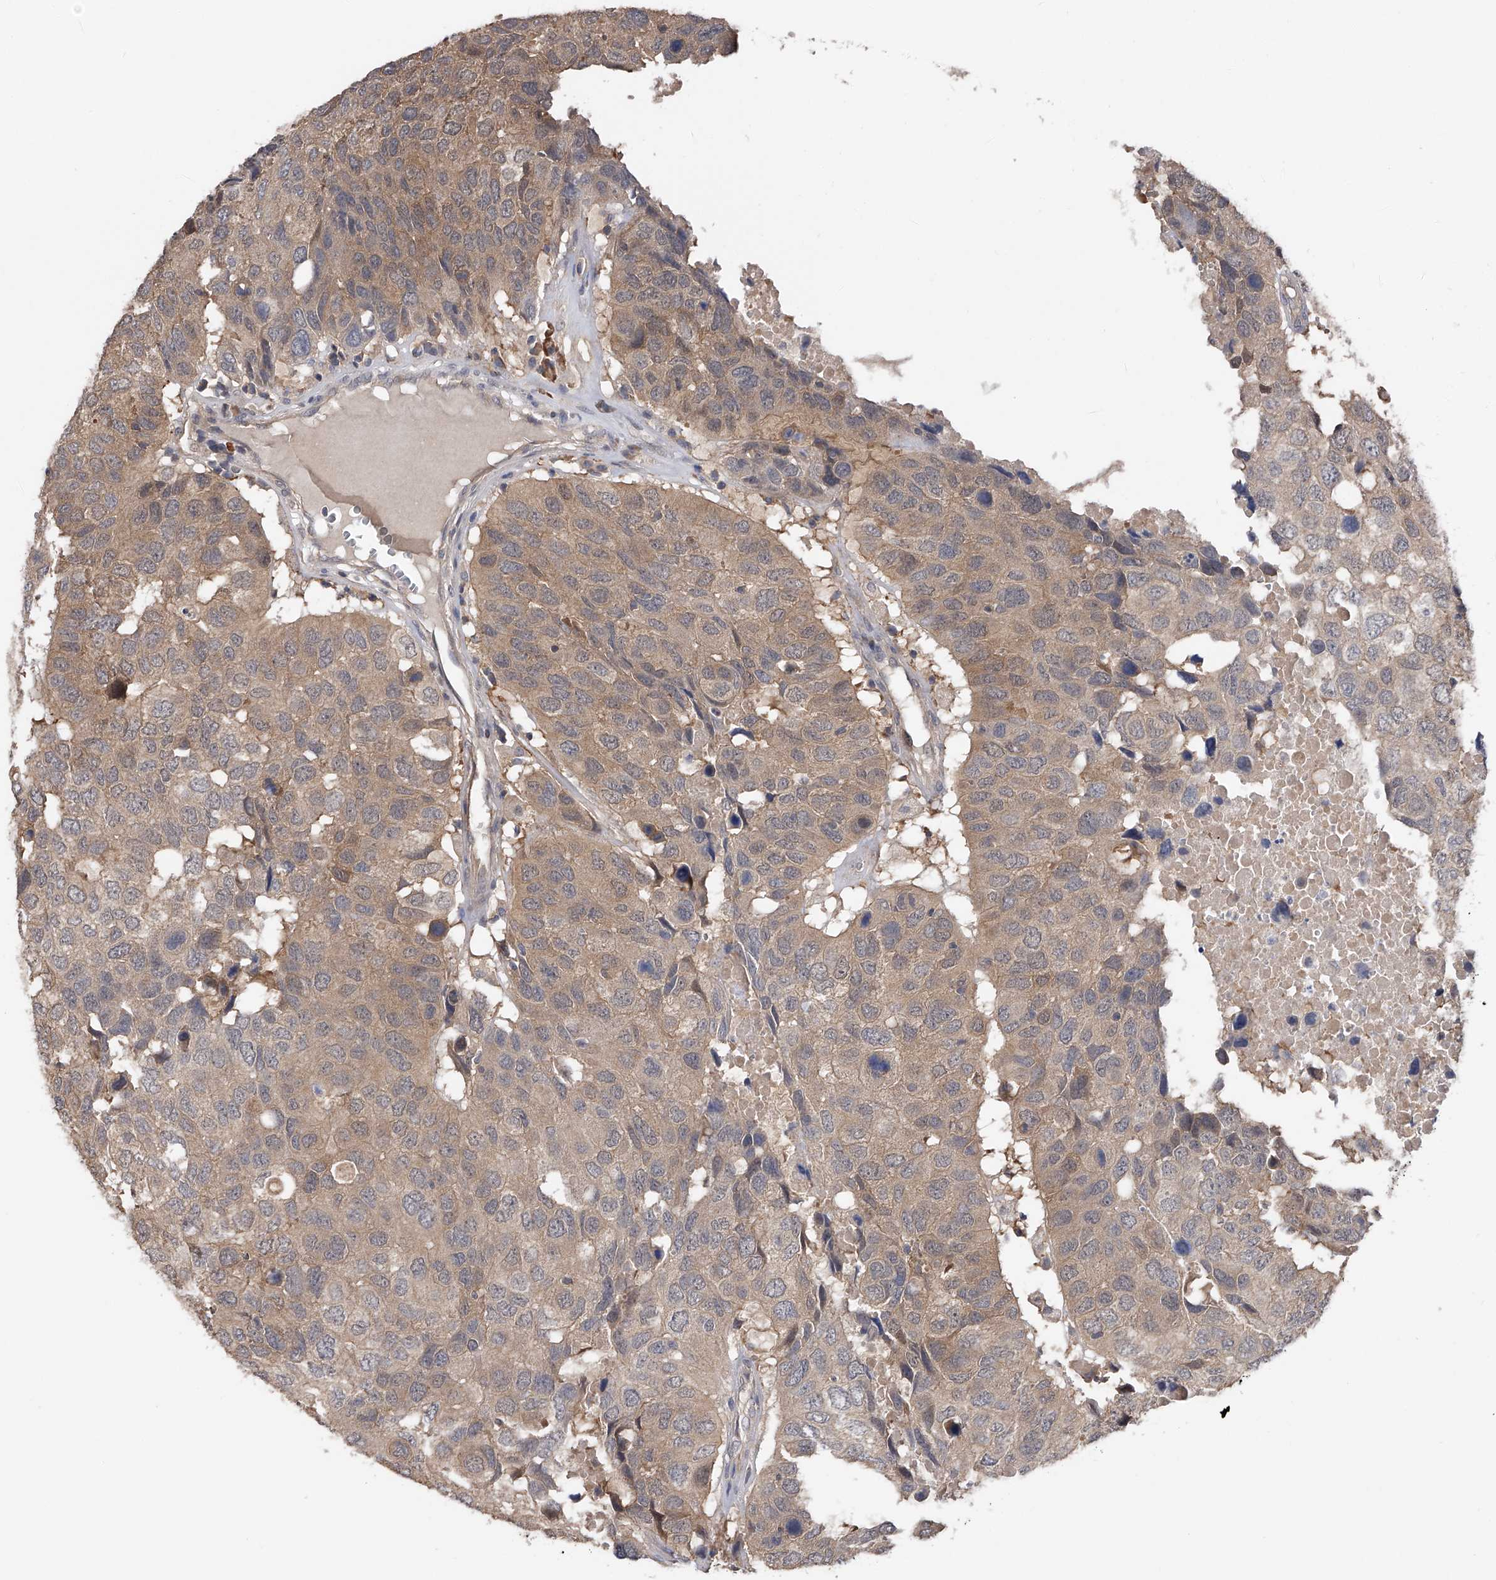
{"staining": {"intensity": "weak", "quantity": "25%-75%", "location": "cytoplasmic/membranous"}, "tissue": "head and neck cancer", "cell_type": "Tumor cells", "image_type": "cancer", "snomed": [{"axis": "morphology", "description": "Squamous cell carcinoma, NOS"}, {"axis": "topography", "description": "Head-Neck"}], "caption": "Immunohistochemical staining of head and neck cancer (squamous cell carcinoma) shows weak cytoplasmic/membranous protein positivity in about 25%-75% of tumor cells.", "gene": "CFAP298", "patient": {"sex": "male", "age": 66}}